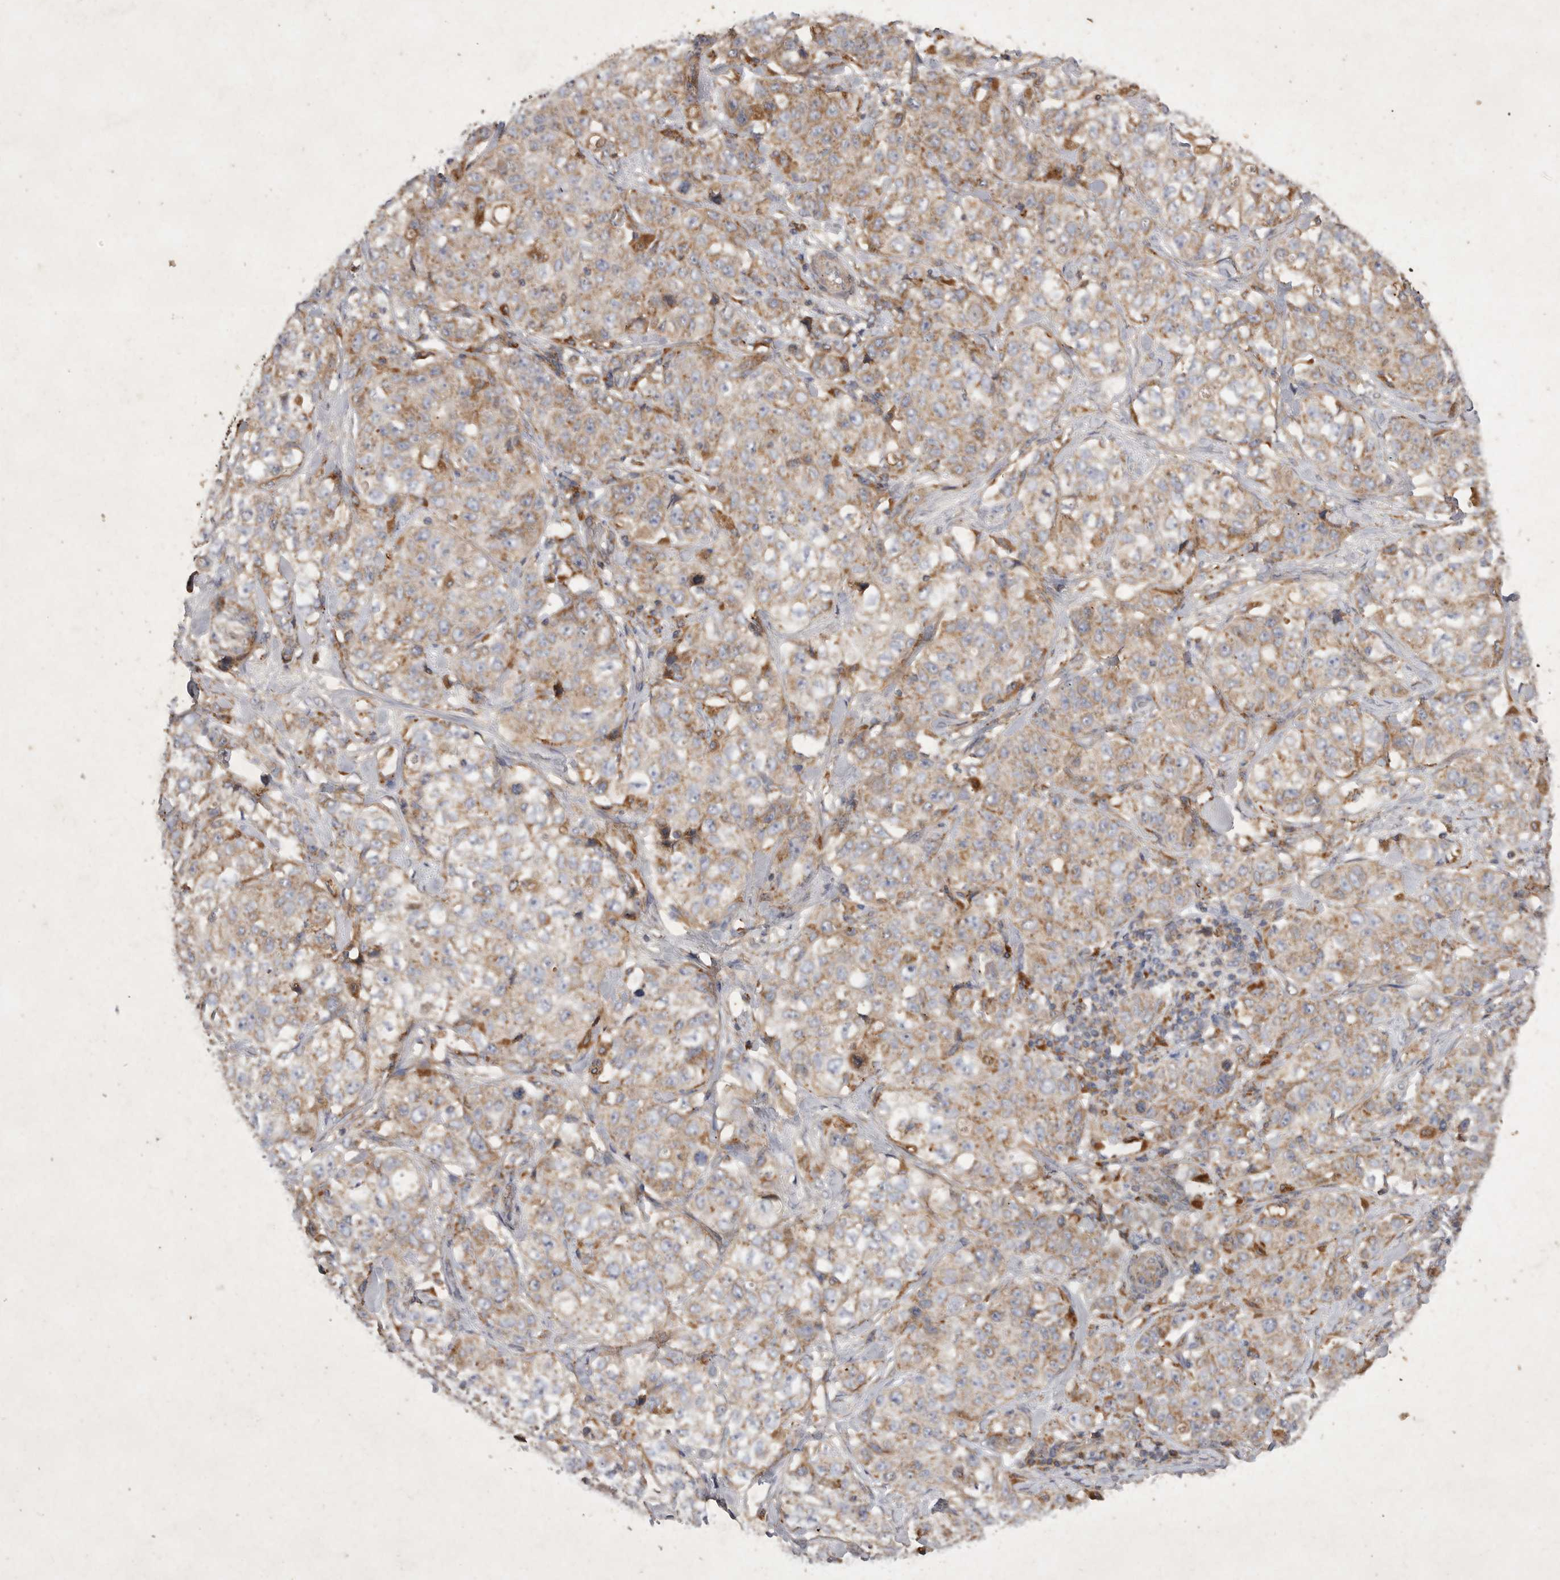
{"staining": {"intensity": "weak", "quantity": ">75%", "location": "cytoplasmic/membranous"}, "tissue": "stomach cancer", "cell_type": "Tumor cells", "image_type": "cancer", "snomed": [{"axis": "morphology", "description": "Adenocarcinoma, NOS"}, {"axis": "topography", "description": "Stomach"}], "caption": "Immunohistochemical staining of stomach cancer exhibits low levels of weak cytoplasmic/membranous staining in approximately >75% of tumor cells. The staining was performed using DAB (3,3'-diaminobenzidine), with brown indicating positive protein expression. Nuclei are stained blue with hematoxylin.", "gene": "MRPL41", "patient": {"sex": "male", "age": 48}}